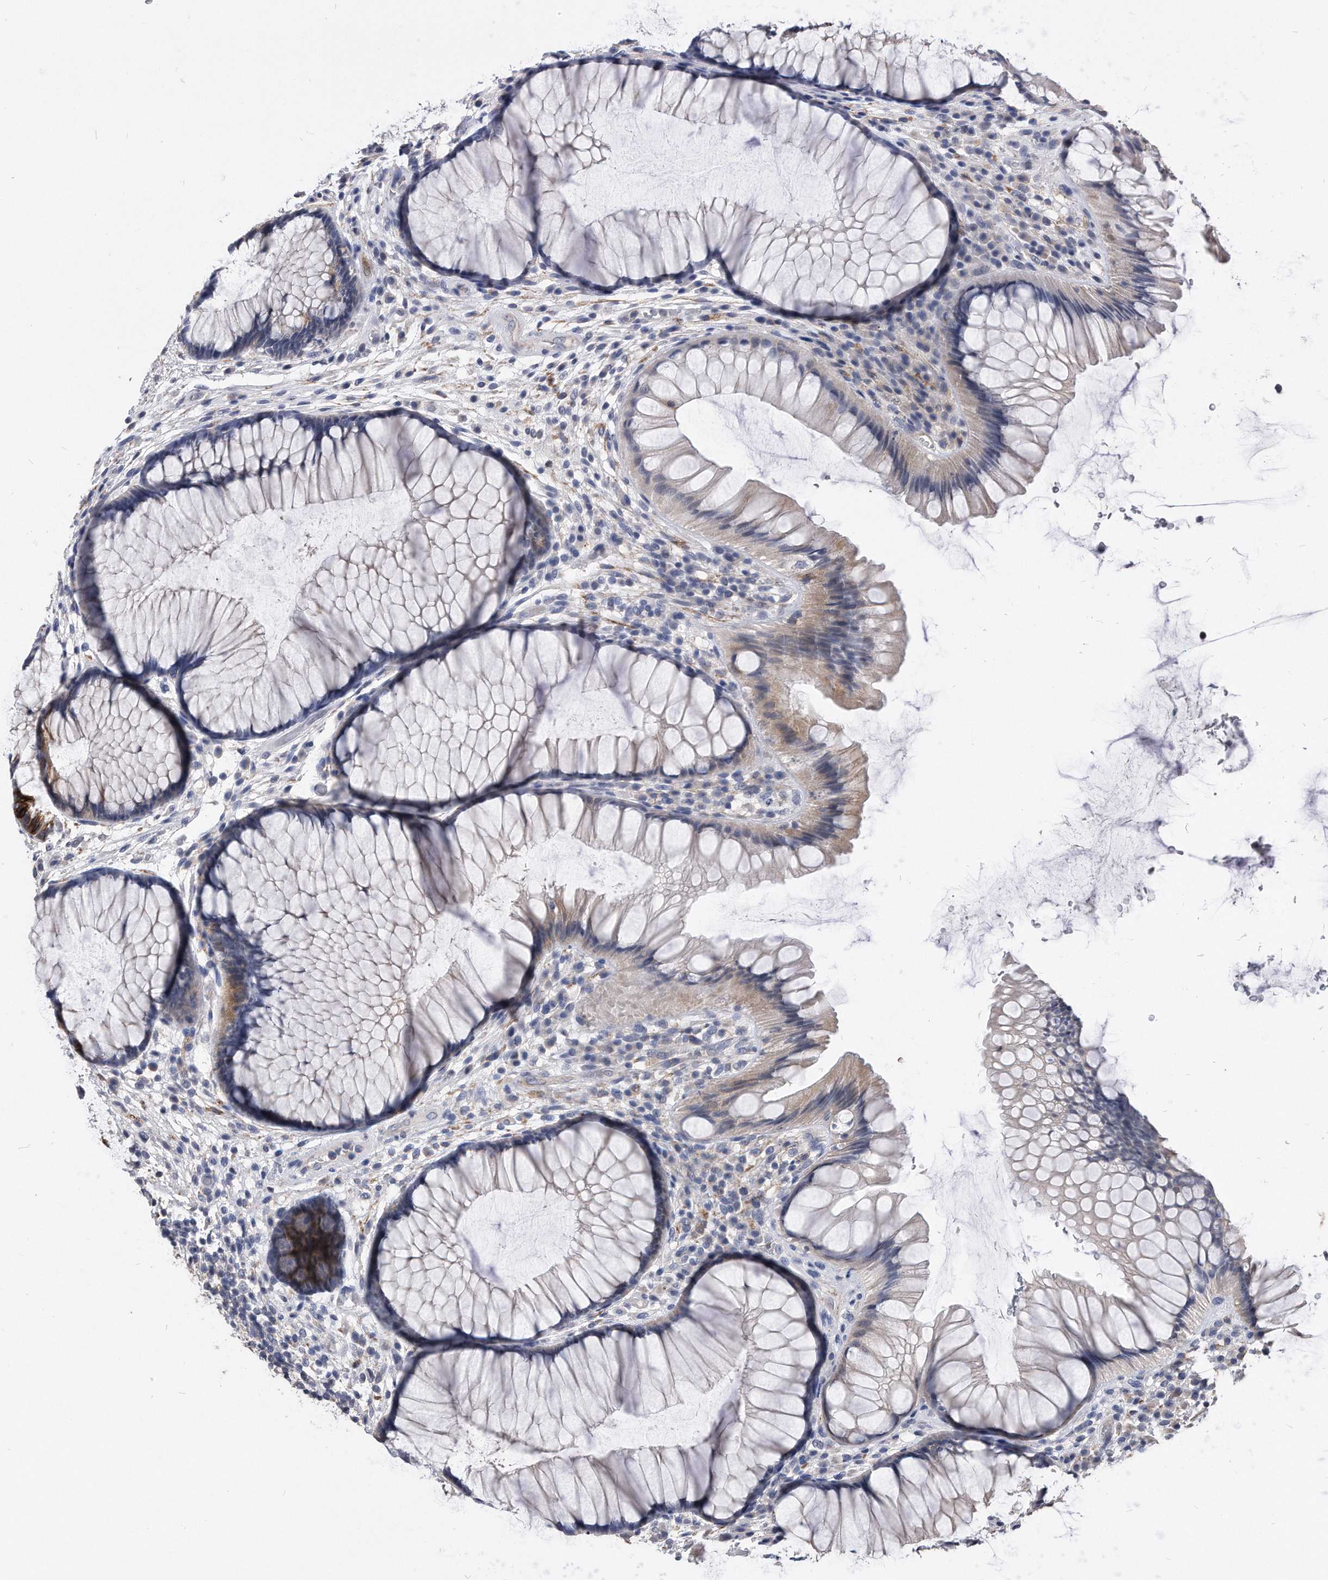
{"staining": {"intensity": "weak", "quantity": "25%-75%", "location": "cytoplasmic/membranous"}, "tissue": "rectum", "cell_type": "Glandular cells", "image_type": "normal", "snomed": [{"axis": "morphology", "description": "Normal tissue, NOS"}, {"axis": "topography", "description": "Rectum"}], "caption": "IHC image of benign rectum: rectum stained using immunohistochemistry displays low levels of weak protein expression localized specifically in the cytoplasmic/membranous of glandular cells, appearing as a cytoplasmic/membranous brown color.", "gene": "IL20RA", "patient": {"sex": "male", "age": 51}}